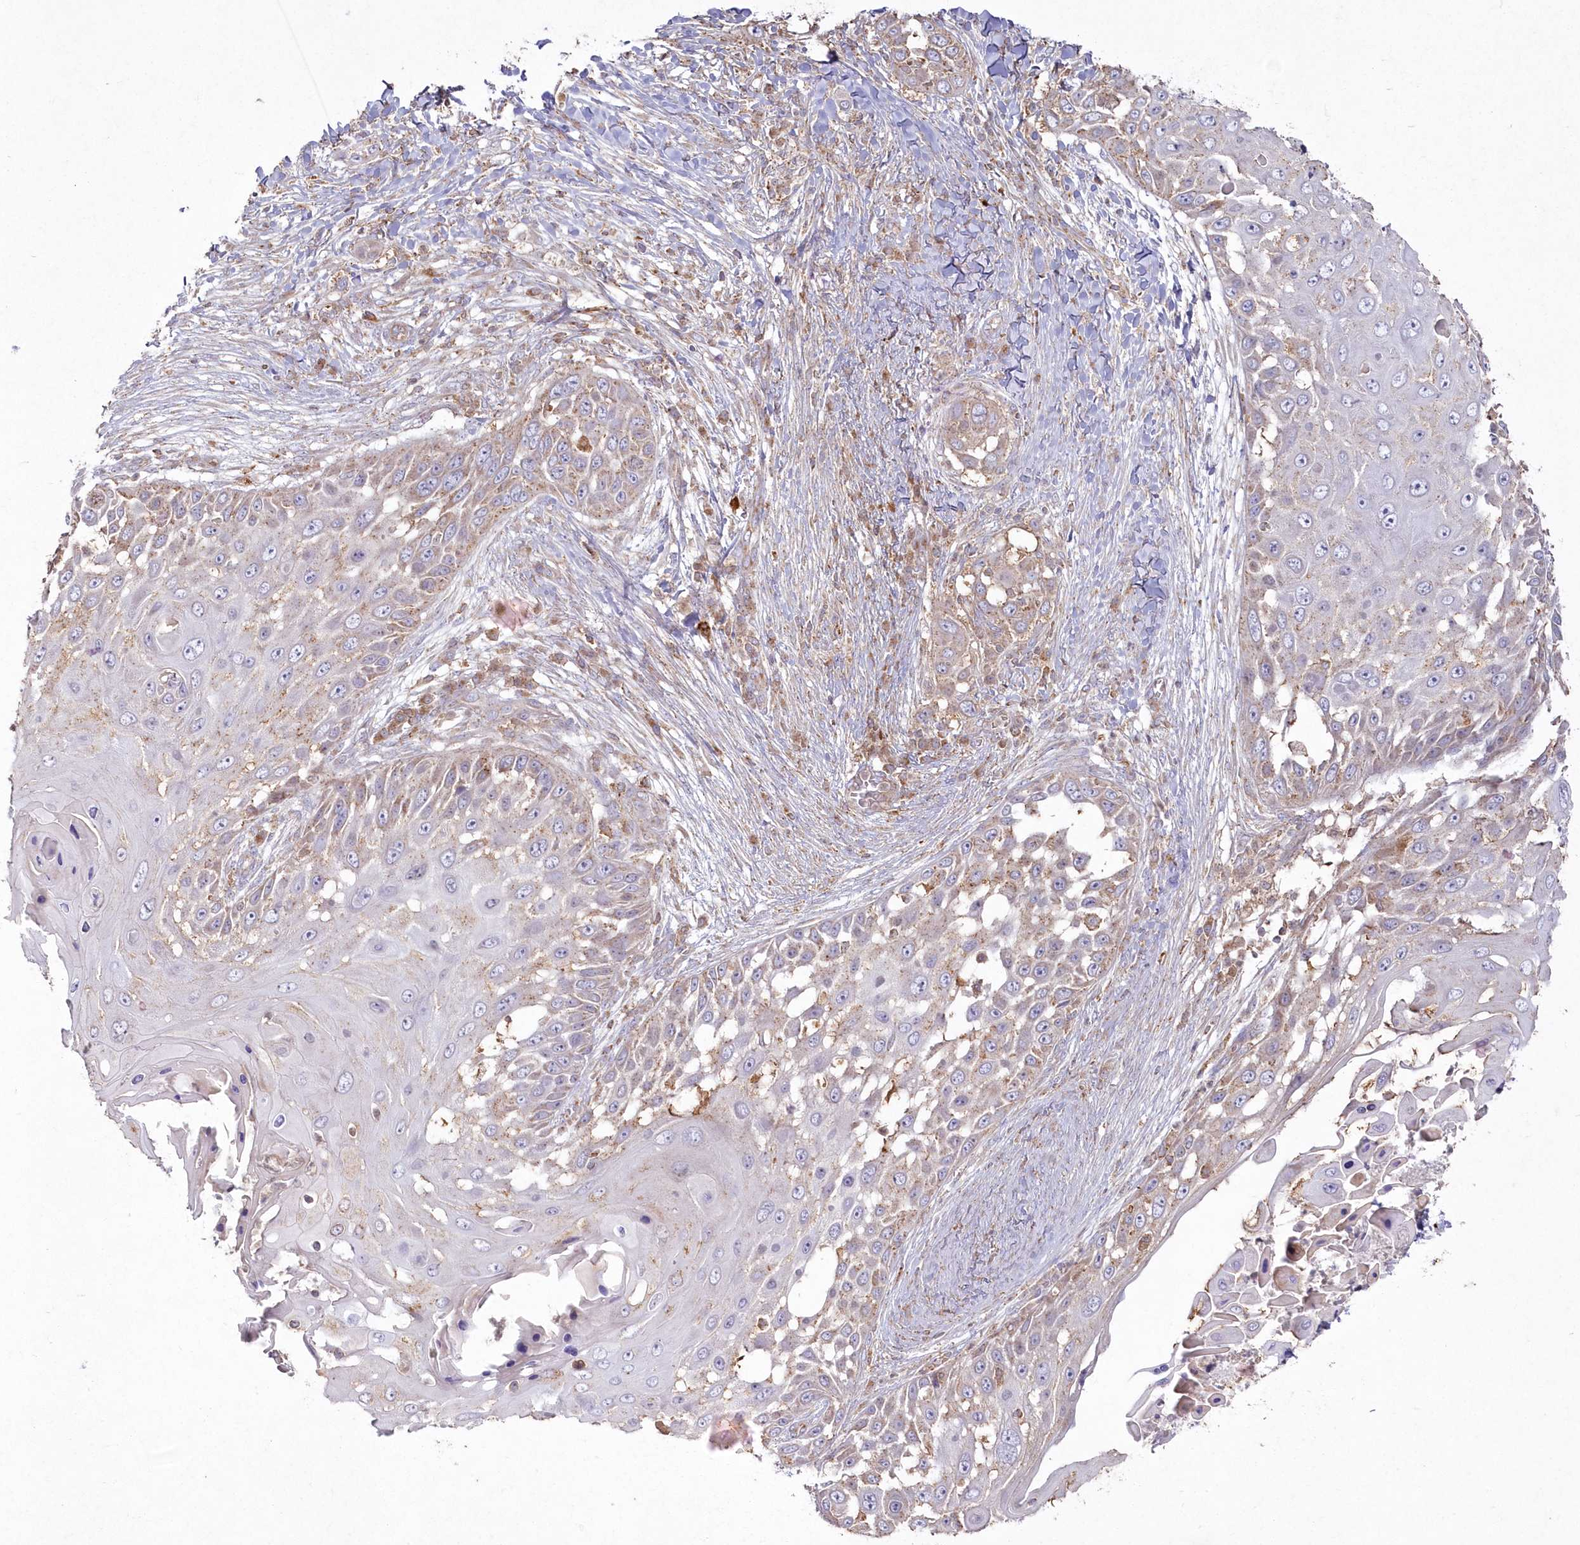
{"staining": {"intensity": "moderate", "quantity": "<25%", "location": "cytoplasmic/membranous"}, "tissue": "skin cancer", "cell_type": "Tumor cells", "image_type": "cancer", "snomed": [{"axis": "morphology", "description": "Squamous cell carcinoma, NOS"}, {"axis": "topography", "description": "Skin"}], "caption": "High-magnification brightfield microscopy of squamous cell carcinoma (skin) stained with DAB (brown) and counterstained with hematoxylin (blue). tumor cells exhibit moderate cytoplasmic/membranous positivity is seen in approximately<25% of cells.", "gene": "ARSB", "patient": {"sex": "female", "age": 44}}